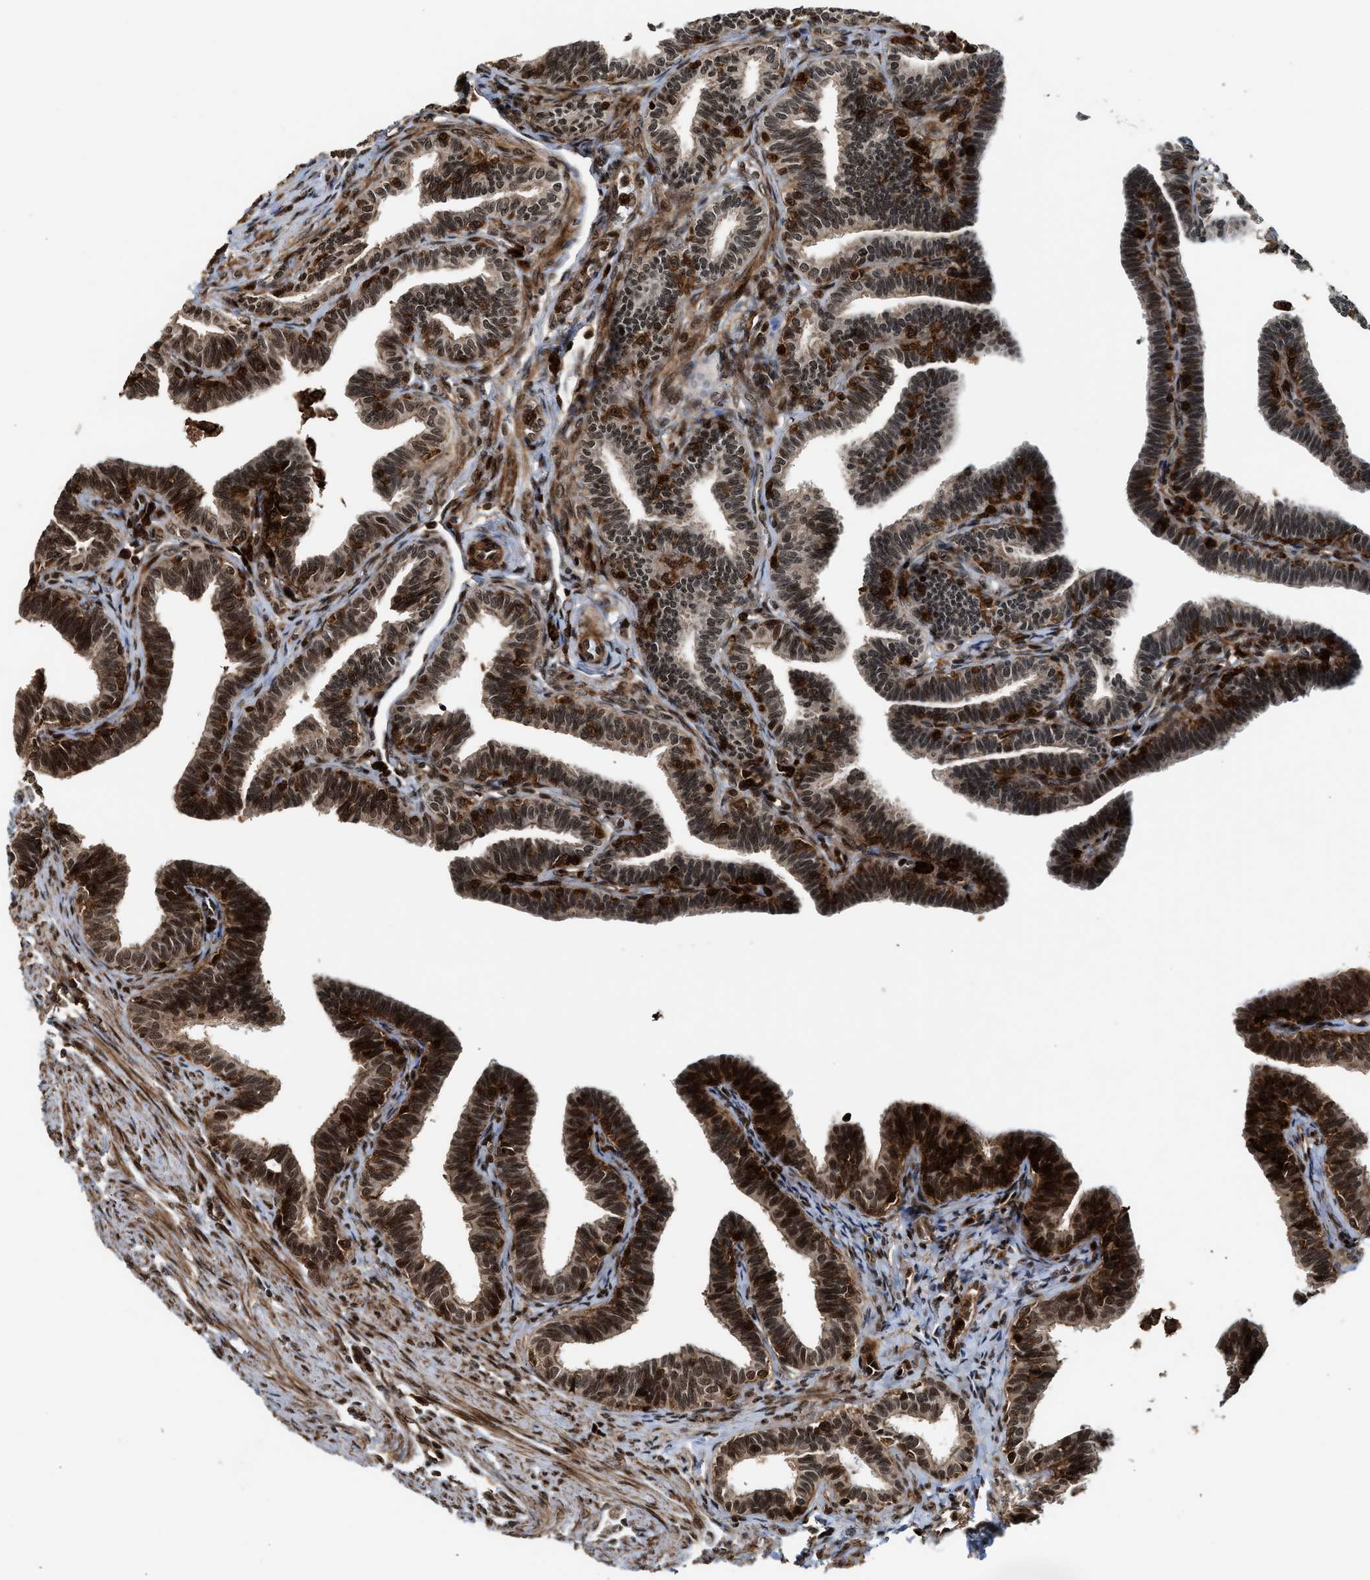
{"staining": {"intensity": "strong", "quantity": ">75%", "location": "cytoplasmic/membranous,nuclear"}, "tissue": "fallopian tube", "cell_type": "Glandular cells", "image_type": "normal", "snomed": [{"axis": "morphology", "description": "Normal tissue, NOS"}, {"axis": "topography", "description": "Fallopian tube"}, {"axis": "topography", "description": "Ovary"}], "caption": "Strong cytoplasmic/membranous,nuclear staining for a protein is appreciated in approximately >75% of glandular cells of normal fallopian tube using immunohistochemistry (IHC).", "gene": "MDM2", "patient": {"sex": "female", "age": 23}}